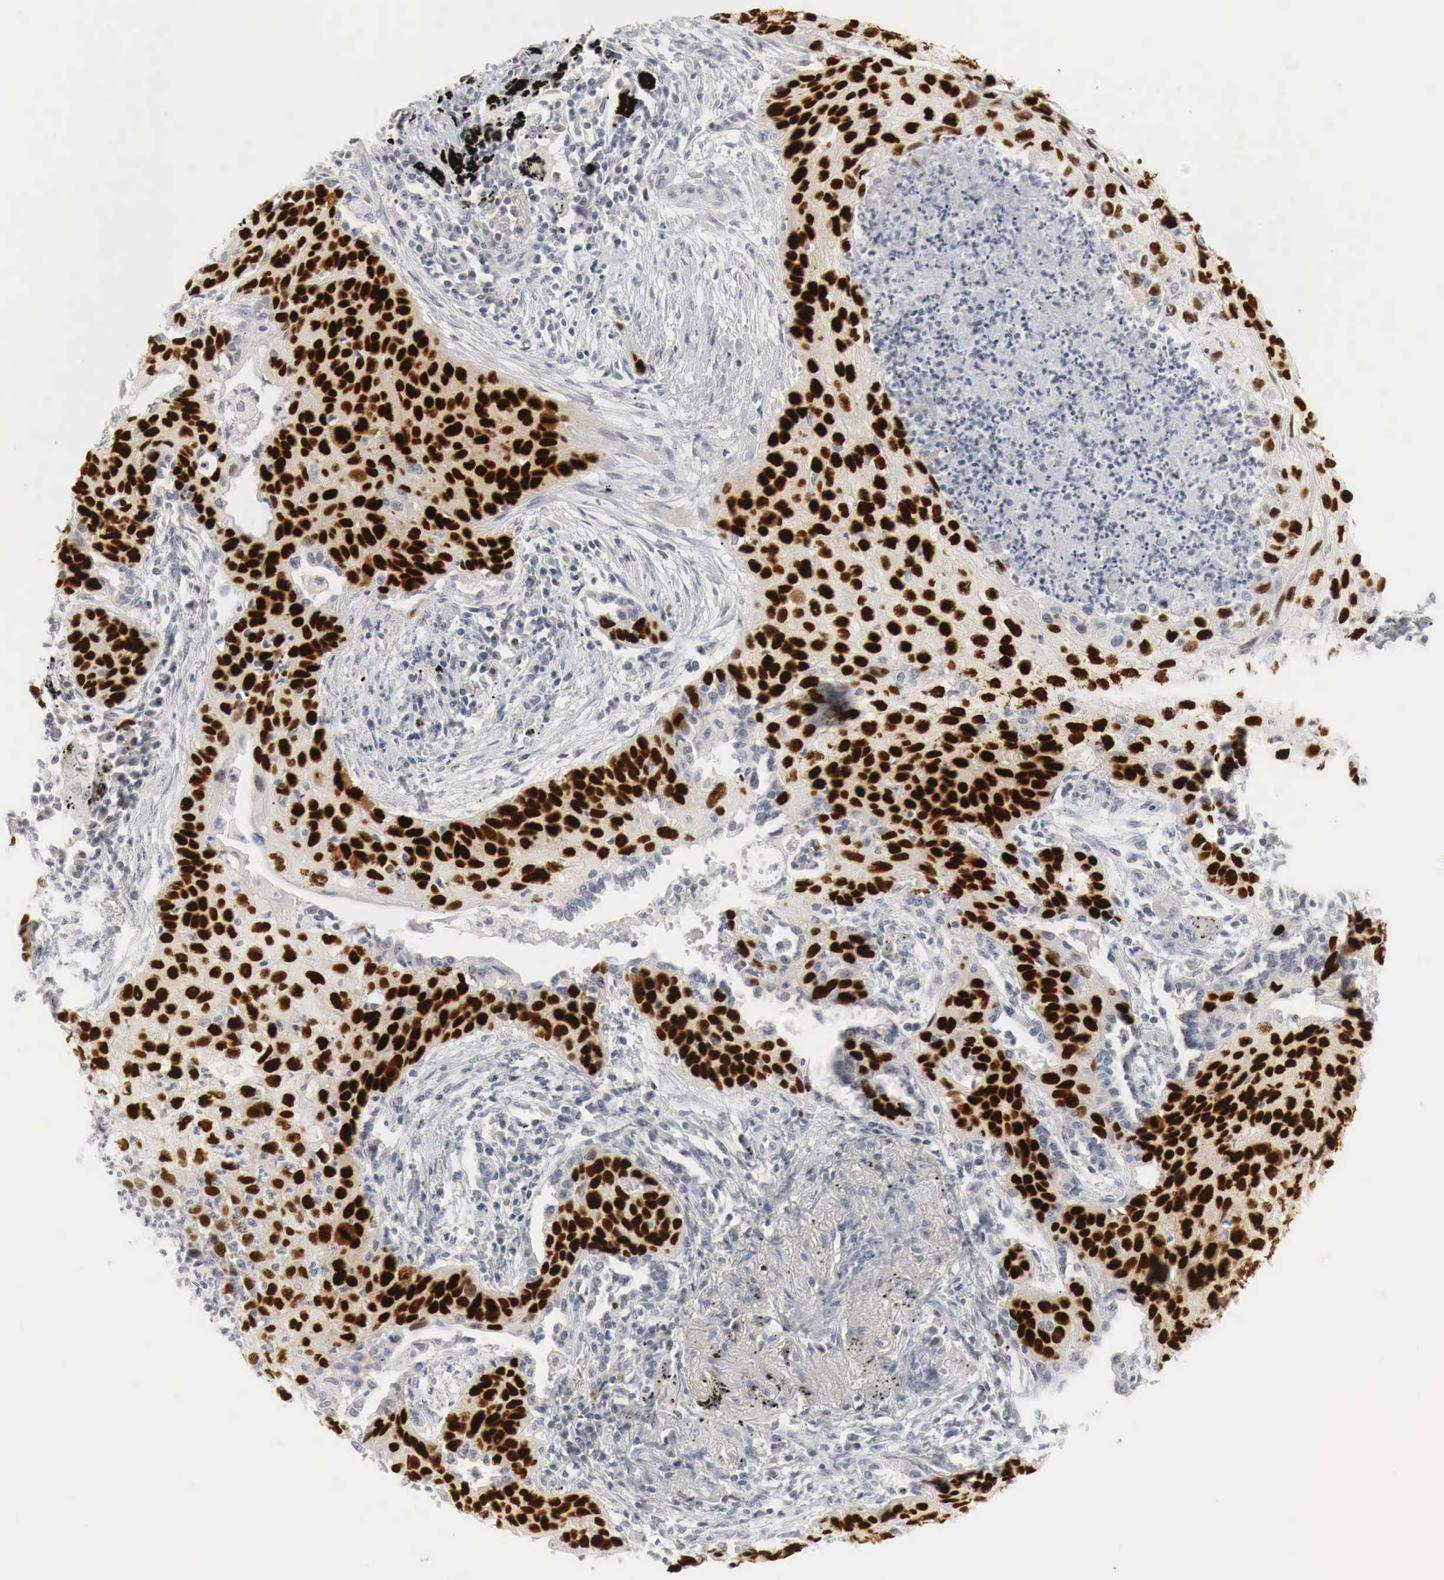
{"staining": {"intensity": "strong", "quantity": ">75%", "location": "nuclear"}, "tissue": "lung cancer", "cell_type": "Tumor cells", "image_type": "cancer", "snomed": [{"axis": "morphology", "description": "Squamous cell carcinoma, NOS"}, {"axis": "topography", "description": "Lung"}], "caption": "This histopathology image shows squamous cell carcinoma (lung) stained with immunohistochemistry to label a protein in brown. The nuclear of tumor cells show strong positivity for the protein. Nuclei are counter-stained blue.", "gene": "TP63", "patient": {"sex": "male", "age": 71}}